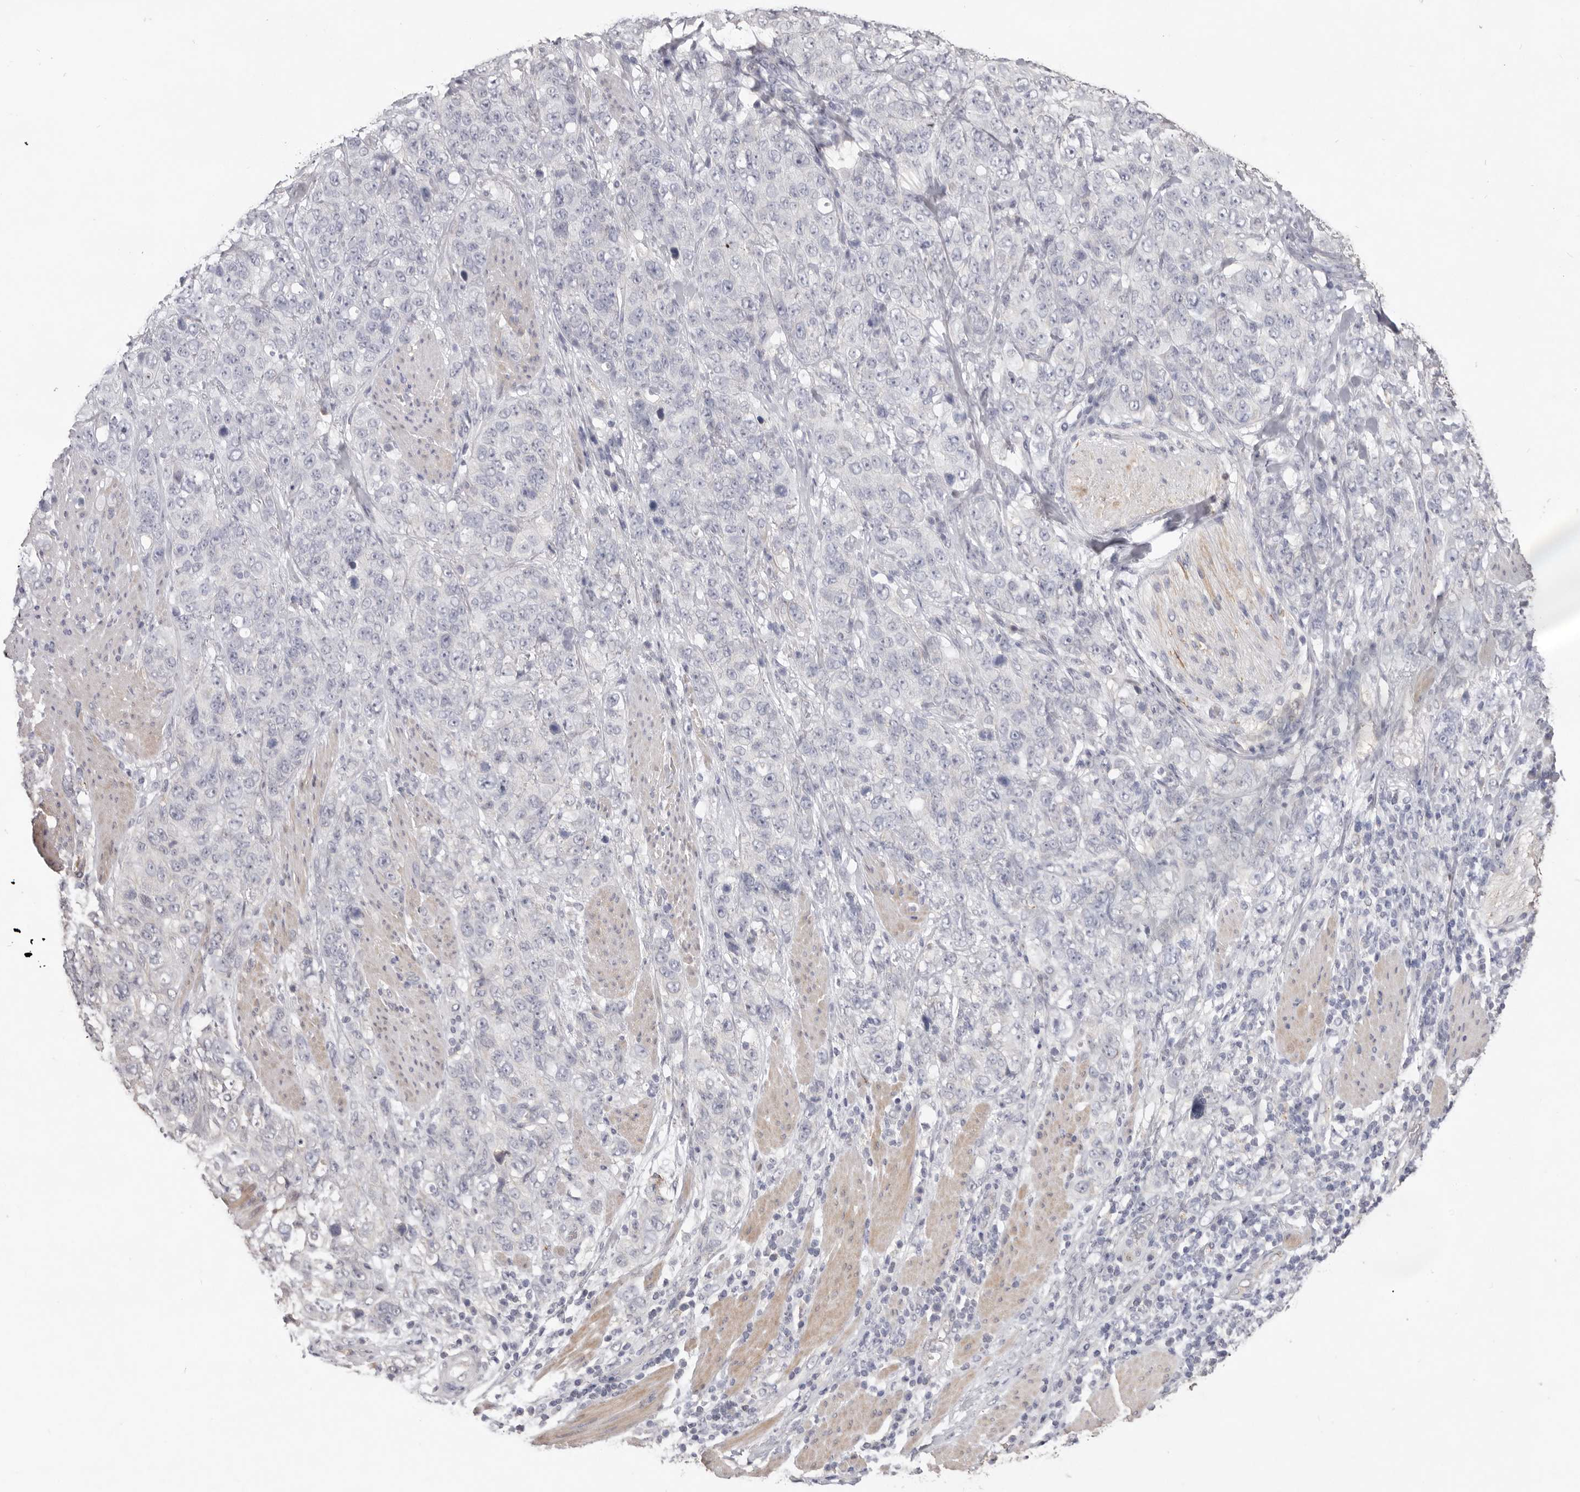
{"staining": {"intensity": "negative", "quantity": "none", "location": "none"}, "tissue": "stomach cancer", "cell_type": "Tumor cells", "image_type": "cancer", "snomed": [{"axis": "morphology", "description": "Adenocarcinoma, NOS"}, {"axis": "topography", "description": "Stomach"}], "caption": "High magnification brightfield microscopy of stomach cancer (adenocarcinoma) stained with DAB (3,3'-diaminobenzidine) (brown) and counterstained with hematoxylin (blue): tumor cells show no significant positivity.", "gene": "ZYG11B", "patient": {"sex": "male", "age": 48}}